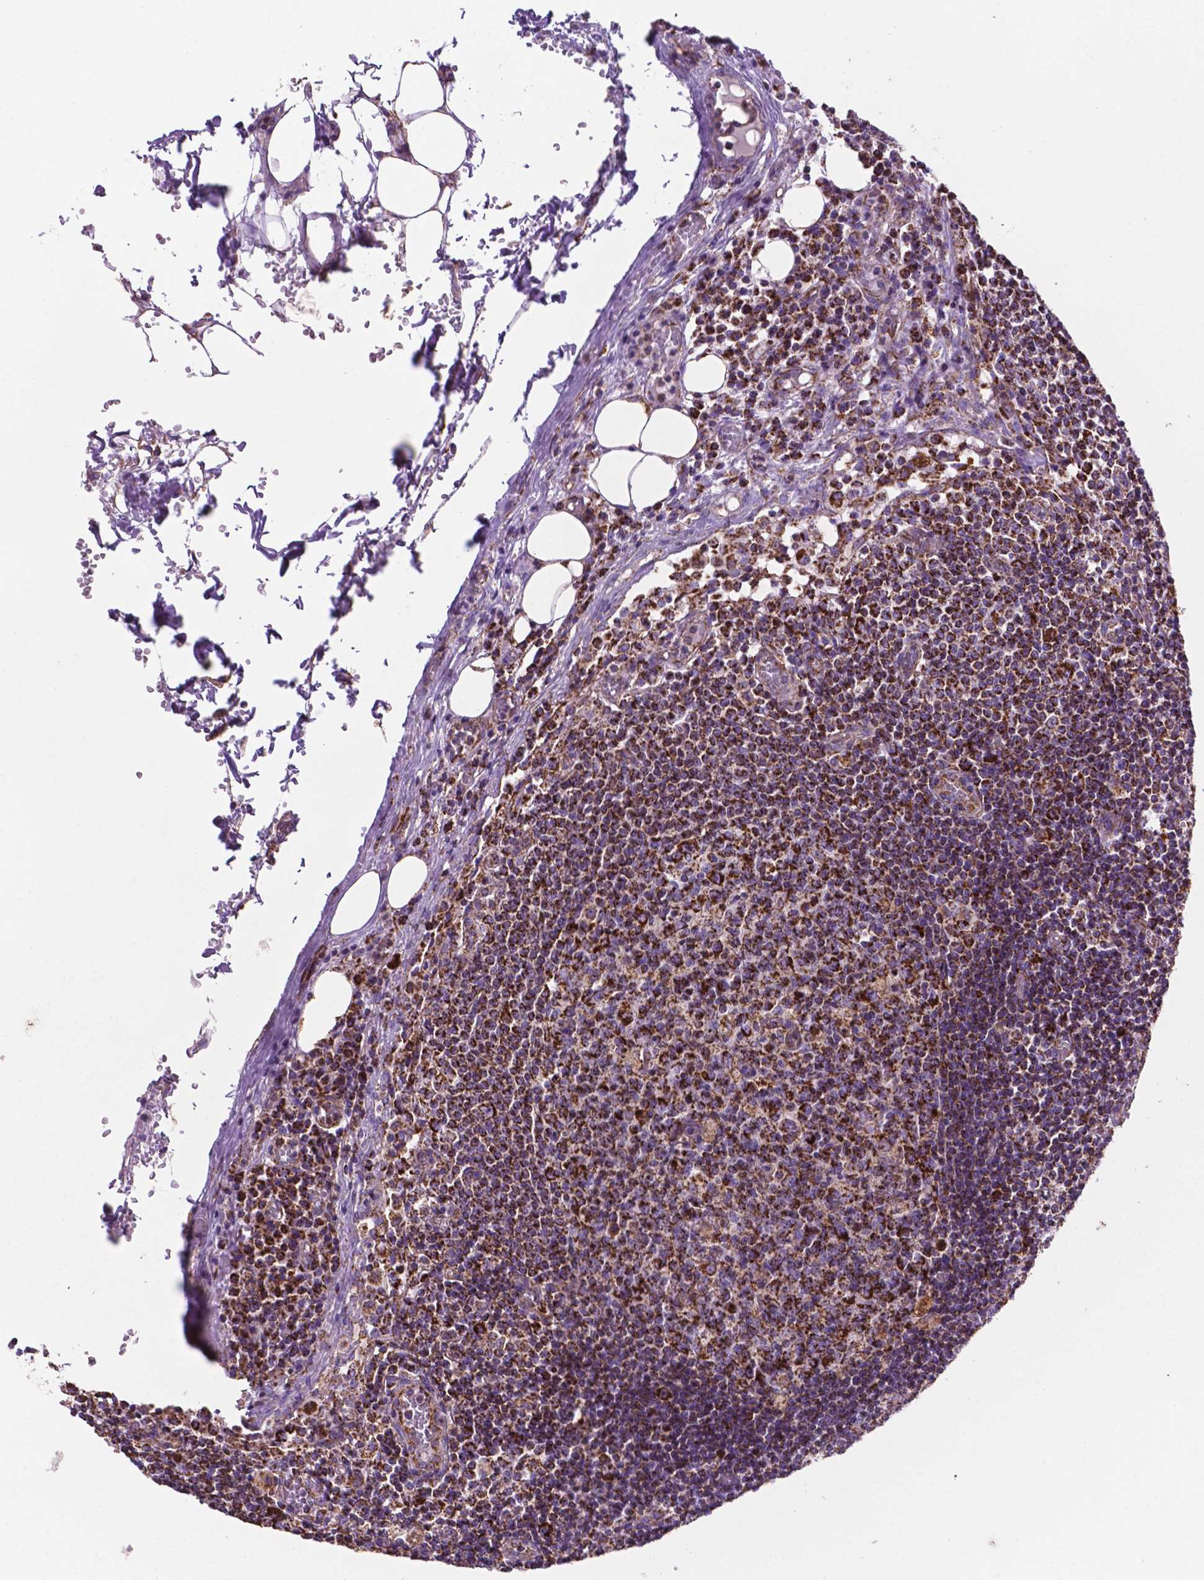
{"staining": {"intensity": "strong", "quantity": ">75%", "location": "cytoplasmic/membranous"}, "tissue": "lymph node", "cell_type": "Non-germinal center cells", "image_type": "normal", "snomed": [{"axis": "morphology", "description": "Normal tissue, NOS"}, {"axis": "topography", "description": "Lymph node"}], "caption": "Immunohistochemistry (IHC) photomicrograph of normal human lymph node stained for a protein (brown), which reveals high levels of strong cytoplasmic/membranous staining in about >75% of non-germinal center cells.", "gene": "HSPD1", "patient": {"sex": "male", "age": 62}}